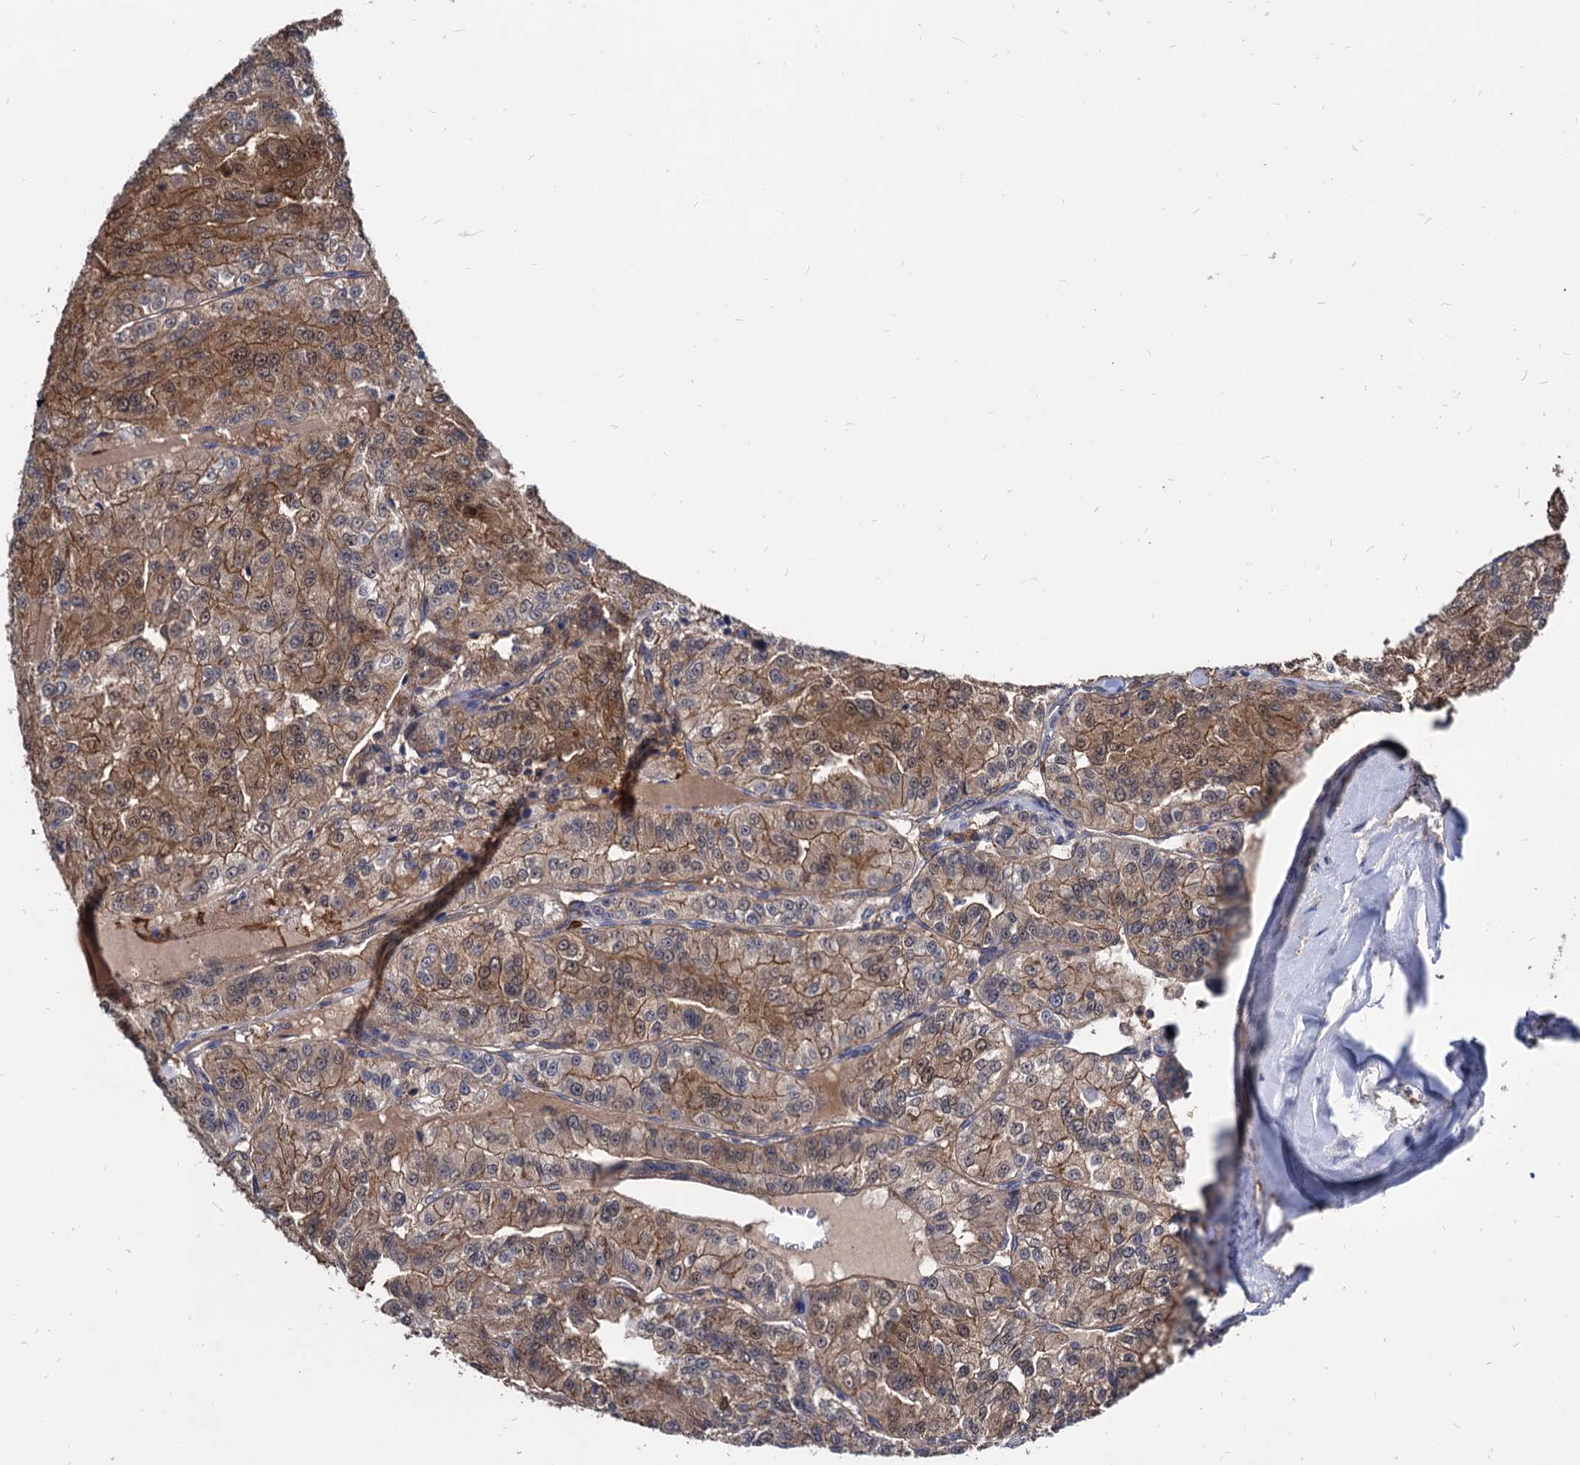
{"staining": {"intensity": "moderate", "quantity": ">75%", "location": "cytoplasmic/membranous,nuclear"}, "tissue": "renal cancer", "cell_type": "Tumor cells", "image_type": "cancer", "snomed": [{"axis": "morphology", "description": "Adenocarcinoma, NOS"}, {"axis": "topography", "description": "Kidney"}], "caption": "There is medium levels of moderate cytoplasmic/membranous and nuclear expression in tumor cells of renal cancer (adenocarcinoma), as demonstrated by immunohistochemical staining (brown color).", "gene": "CPPED1", "patient": {"sex": "female", "age": 63}}